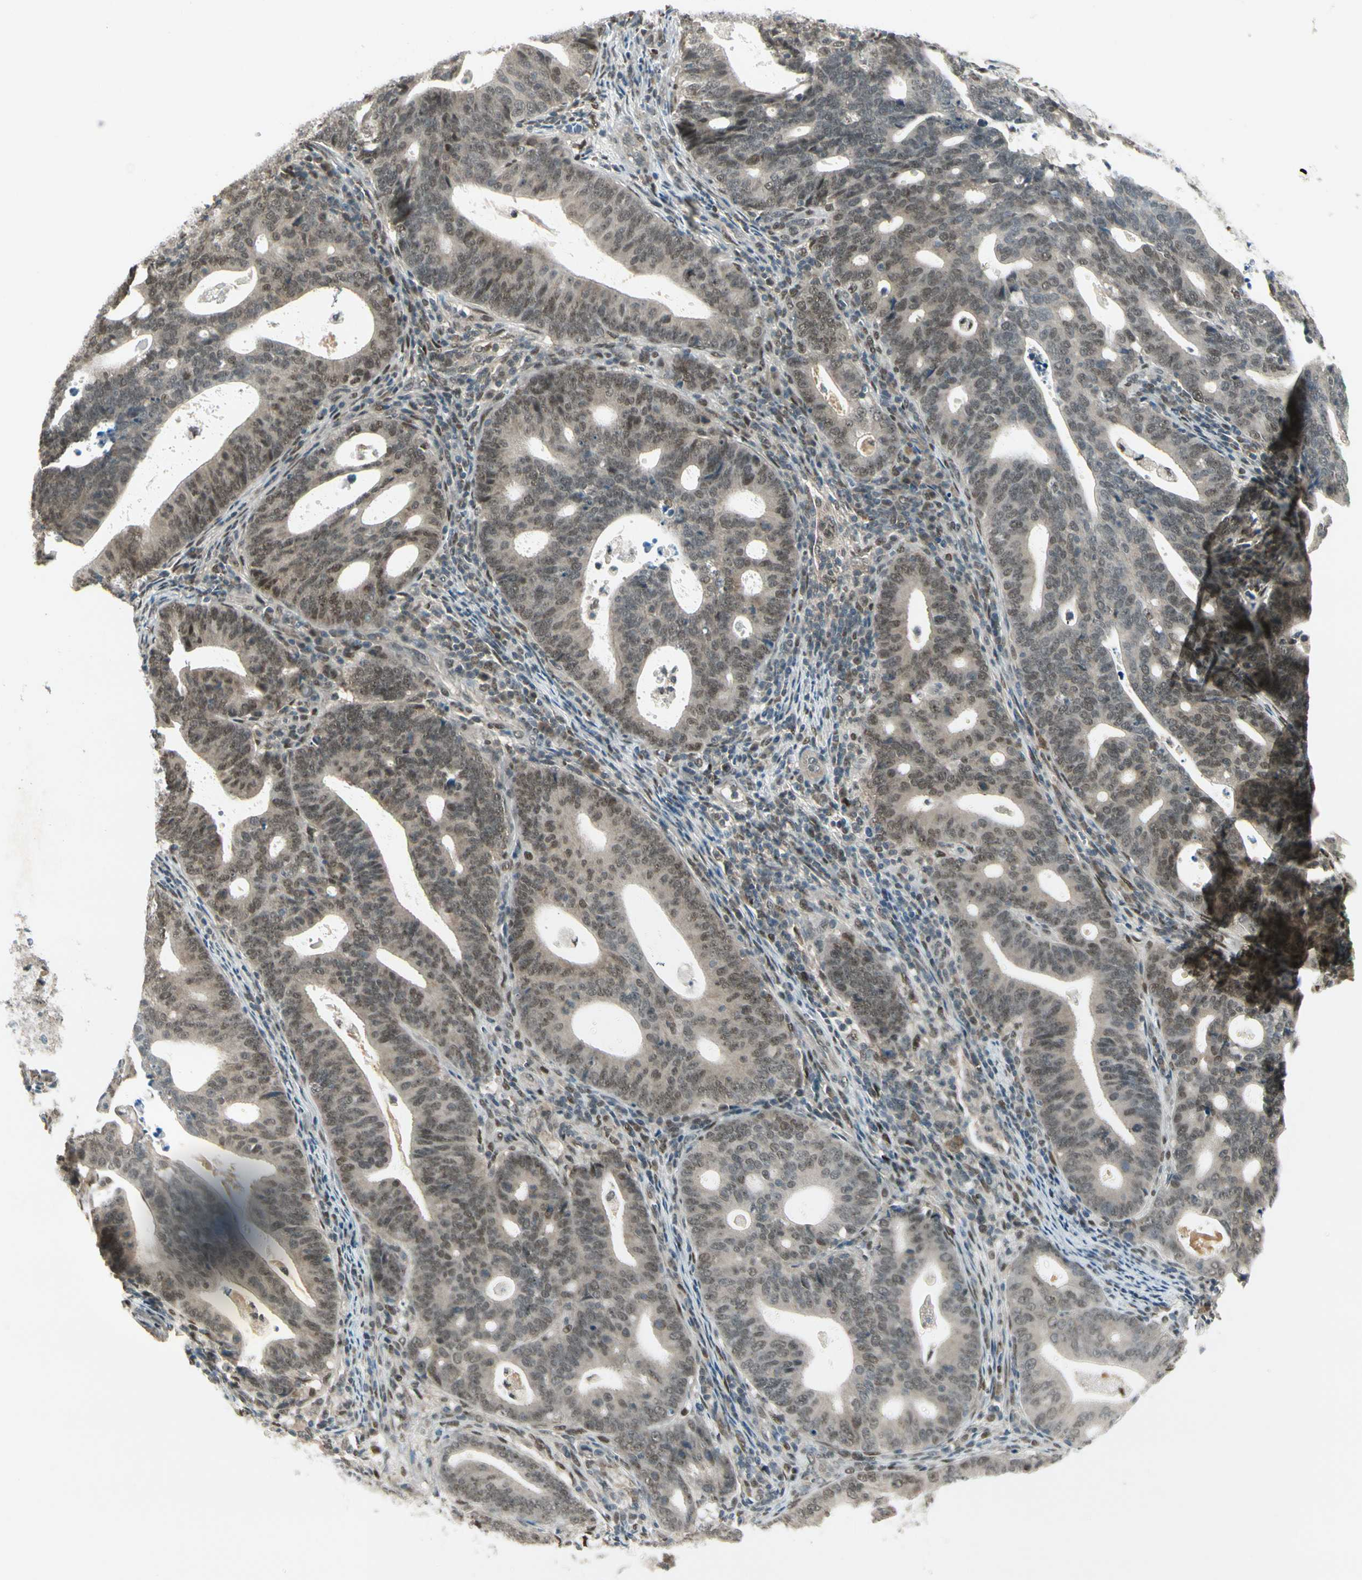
{"staining": {"intensity": "moderate", "quantity": ">75%", "location": "nuclear"}, "tissue": "endometrial cancer", "cell_type": "Tumor cells", "image_type": "cancer", "snomed": [{"axis": "morphology", "description": "Adenocarcinoma, NOS"}, {"axis": "topography", "description": "Uterus"}], "caption": "This histopathology image demonstrates IHC staining of human adenocarcinoma (endometrial), with medium moderate nuclear expression in about >75% of tumor cells.", "gene": "GTF3A", "patient": {"sex": "female", "age": 83}}